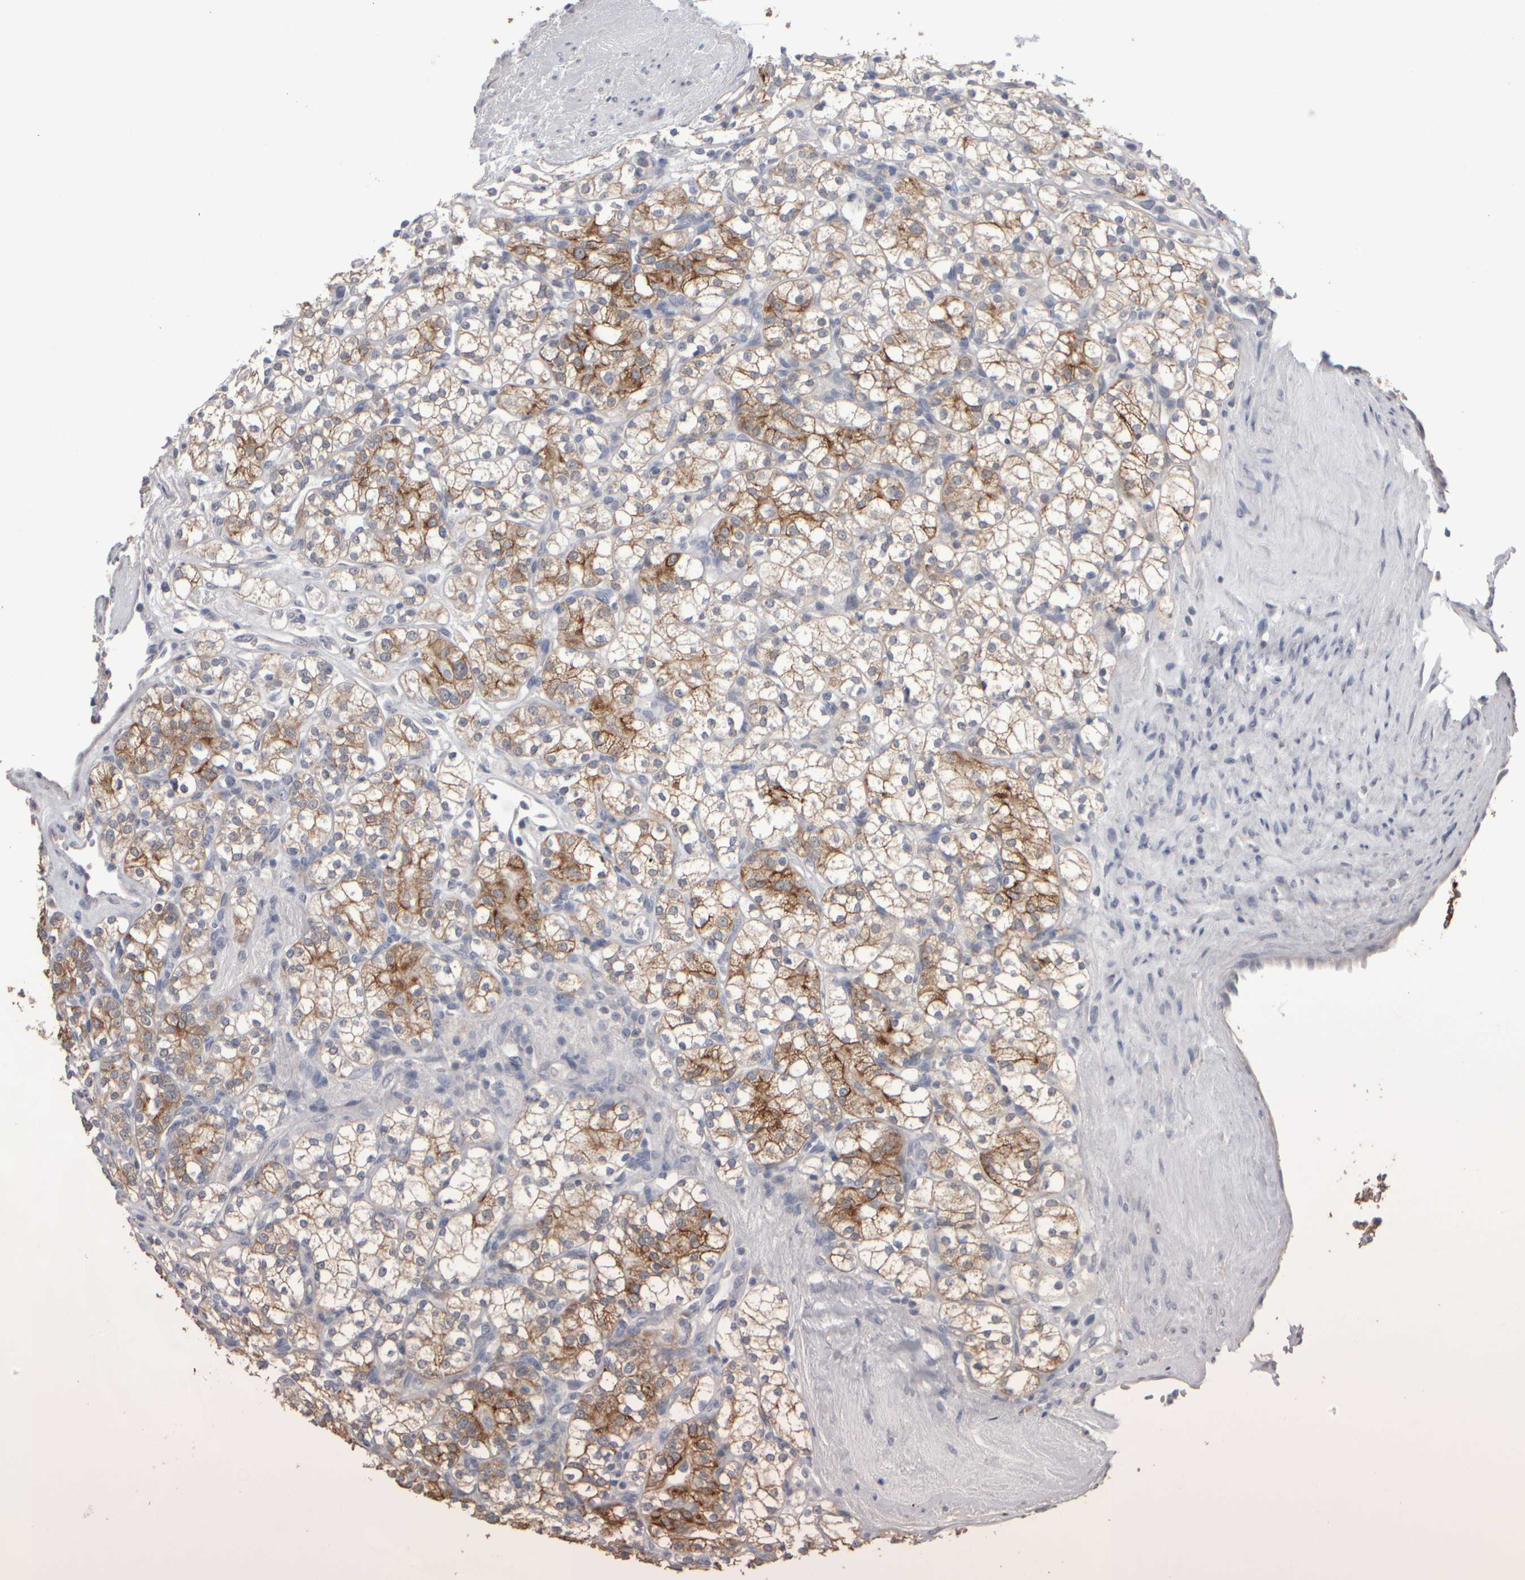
{"staining": {"intensity": "moderate", "quantity": ">75%", "location": "cytoplasmic/membranous"}, "tissue": "renal cancer", "cell_type": "Tumor cells", "image_type": "cancer", "snomed": [{"axis": "morphology", "description": "Adenocarcinoma, NOS"}, {"axis": "topography", "description": "Kidney"}], "caption": "This is a histology image of immunohistochemistry staining of renal adenocarcinoma, which shows moderate positivity in the cytoplasmic/membranous of tumor cells.", "gene": "EPHX2", "patient": {"sex": "male", "age": 77}}